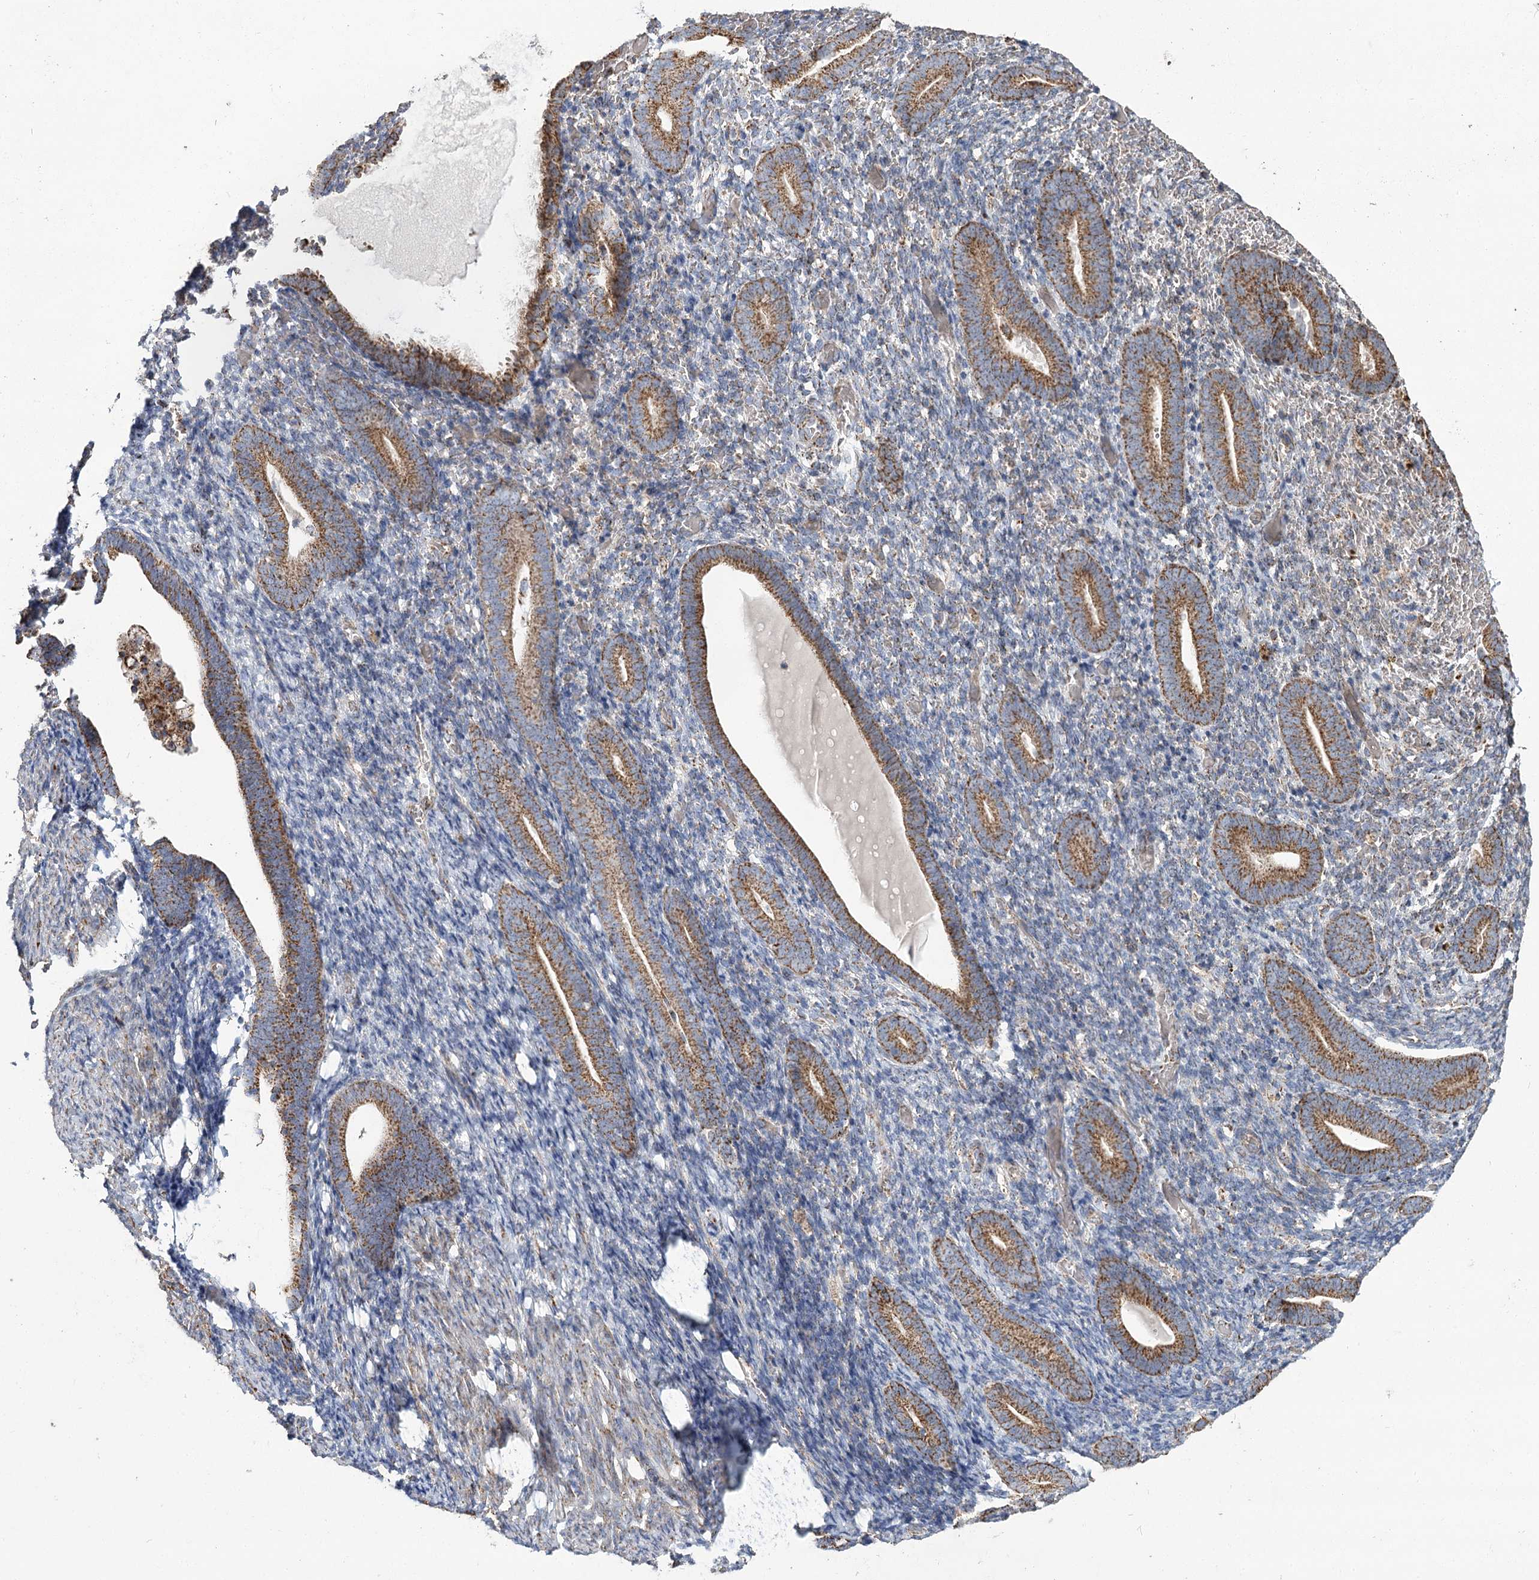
{"staining": {"intensity": "moderate", "quantity": "25%-75%", "location": "cytoplasmic/membranous"}, "tissue": "endometrium", "cell_type": "Cells in endometrial stroma", "image_type": "normal", "snomed": [{"axis": "morphology", "description": "Normal tissue, NOS"}, {"axis": "topography", "description": "Endometrium"}], "caption": "Cells in endometrial stroma show moderate cytoplasmic/membranous positivity in about 25%-75% of cells in unremarkable endometrium. The staining is performed using DAB (3,3'-diaminobenzidine) brown chromogen to label protein expression. The nuclei are counter-stained blue using hematoxylin.", "gene": "RANBP3L", "patient": {"sex": "female", "age": 51}}